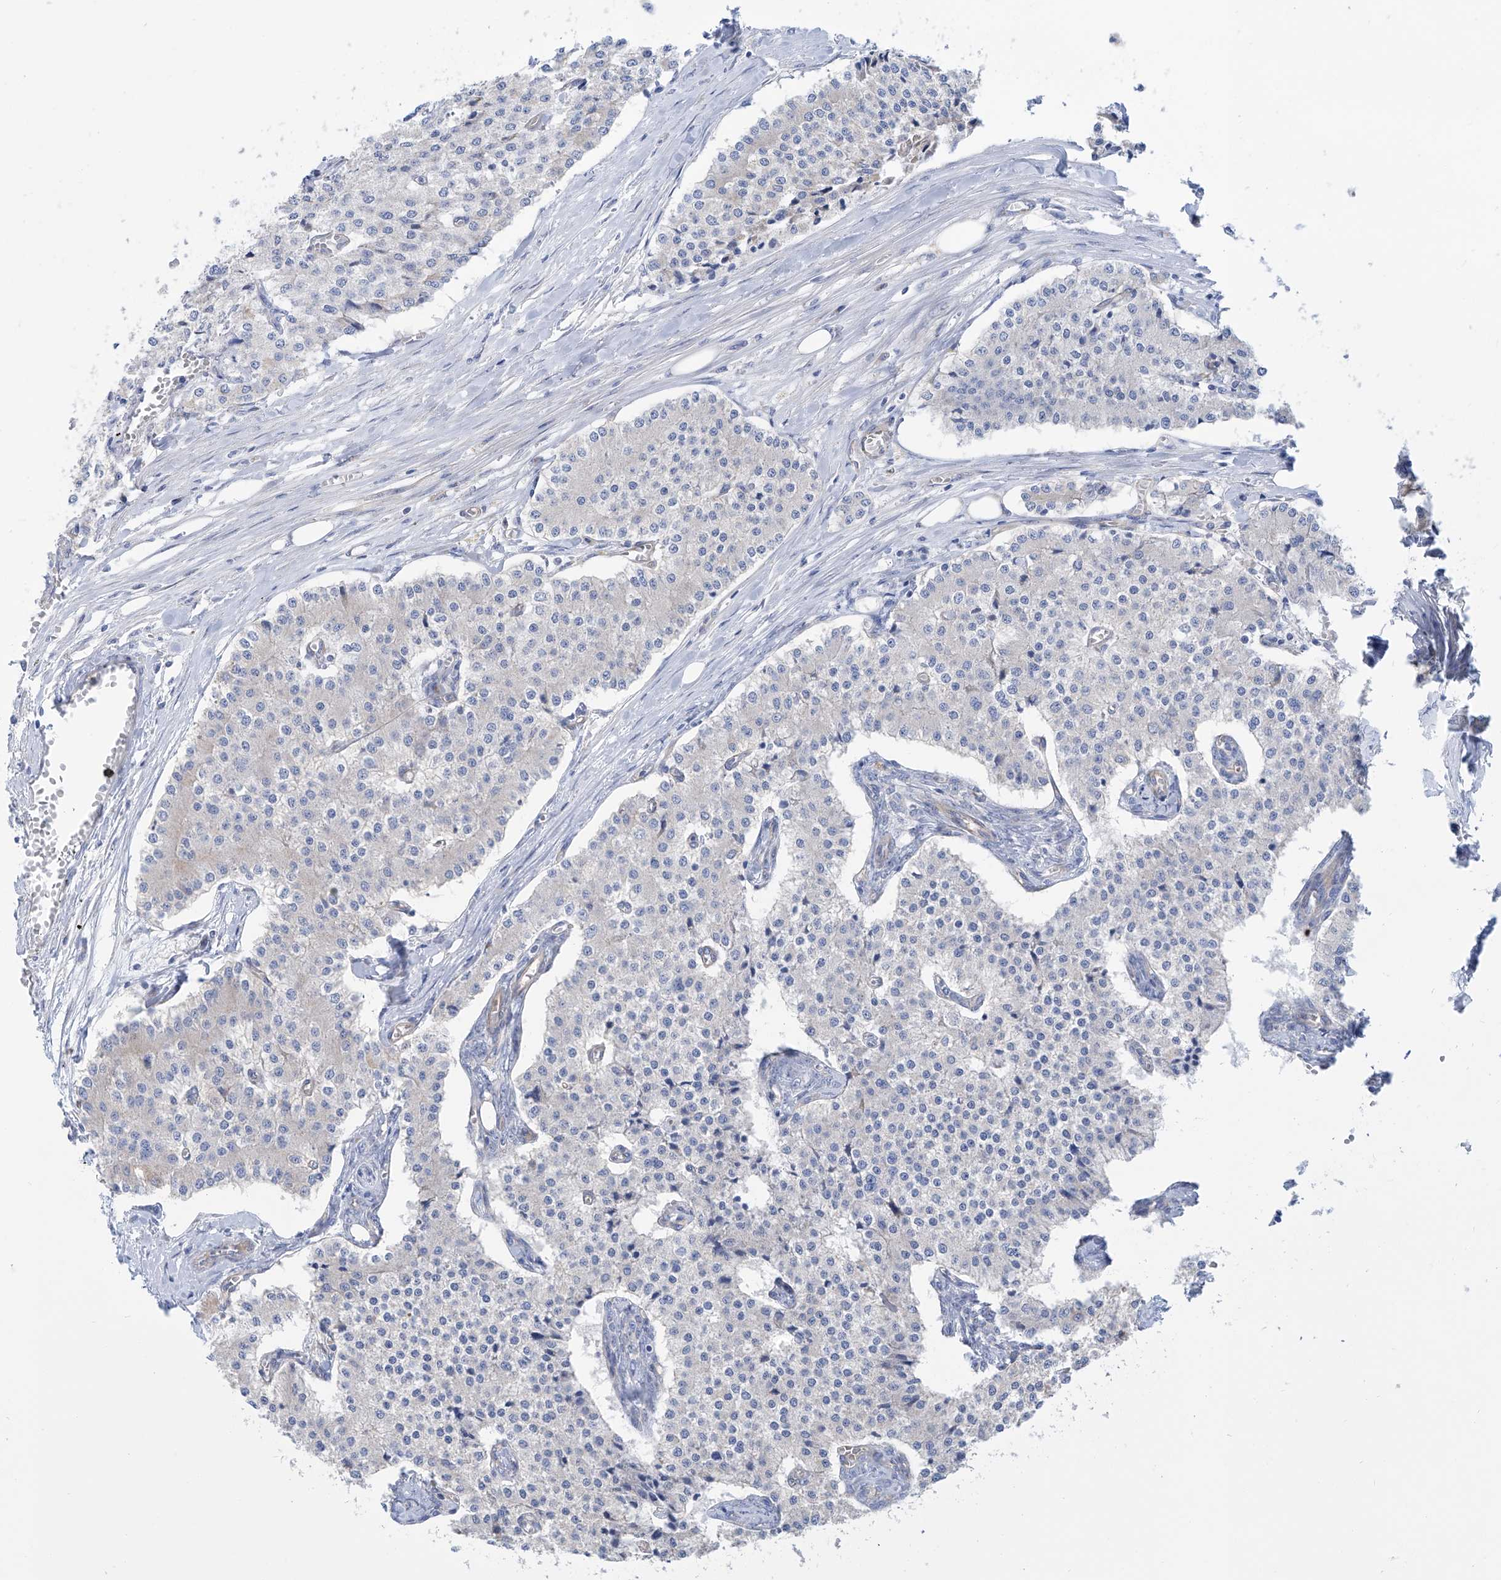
{"staining": {"intensity": "negative", "quantity": "none", "location": "none"}, "tissue": "carcinoid", "cell_type": "Tumor cells", "image_type": "cancer", "snomed": [{"axis": "morphology", "description": "Carcinoid, malignant, NOS"}, {"axis": "topography", "description": "Colon"}], "caption": "High power microscopy micrograph of an immunohistochemistry (IHC) histopathology image of carcinoid (malignant), revealing no significant expression in tumor cells.", "gene": "TMEM209", "patient": {"sex": "female", "age": 52}}